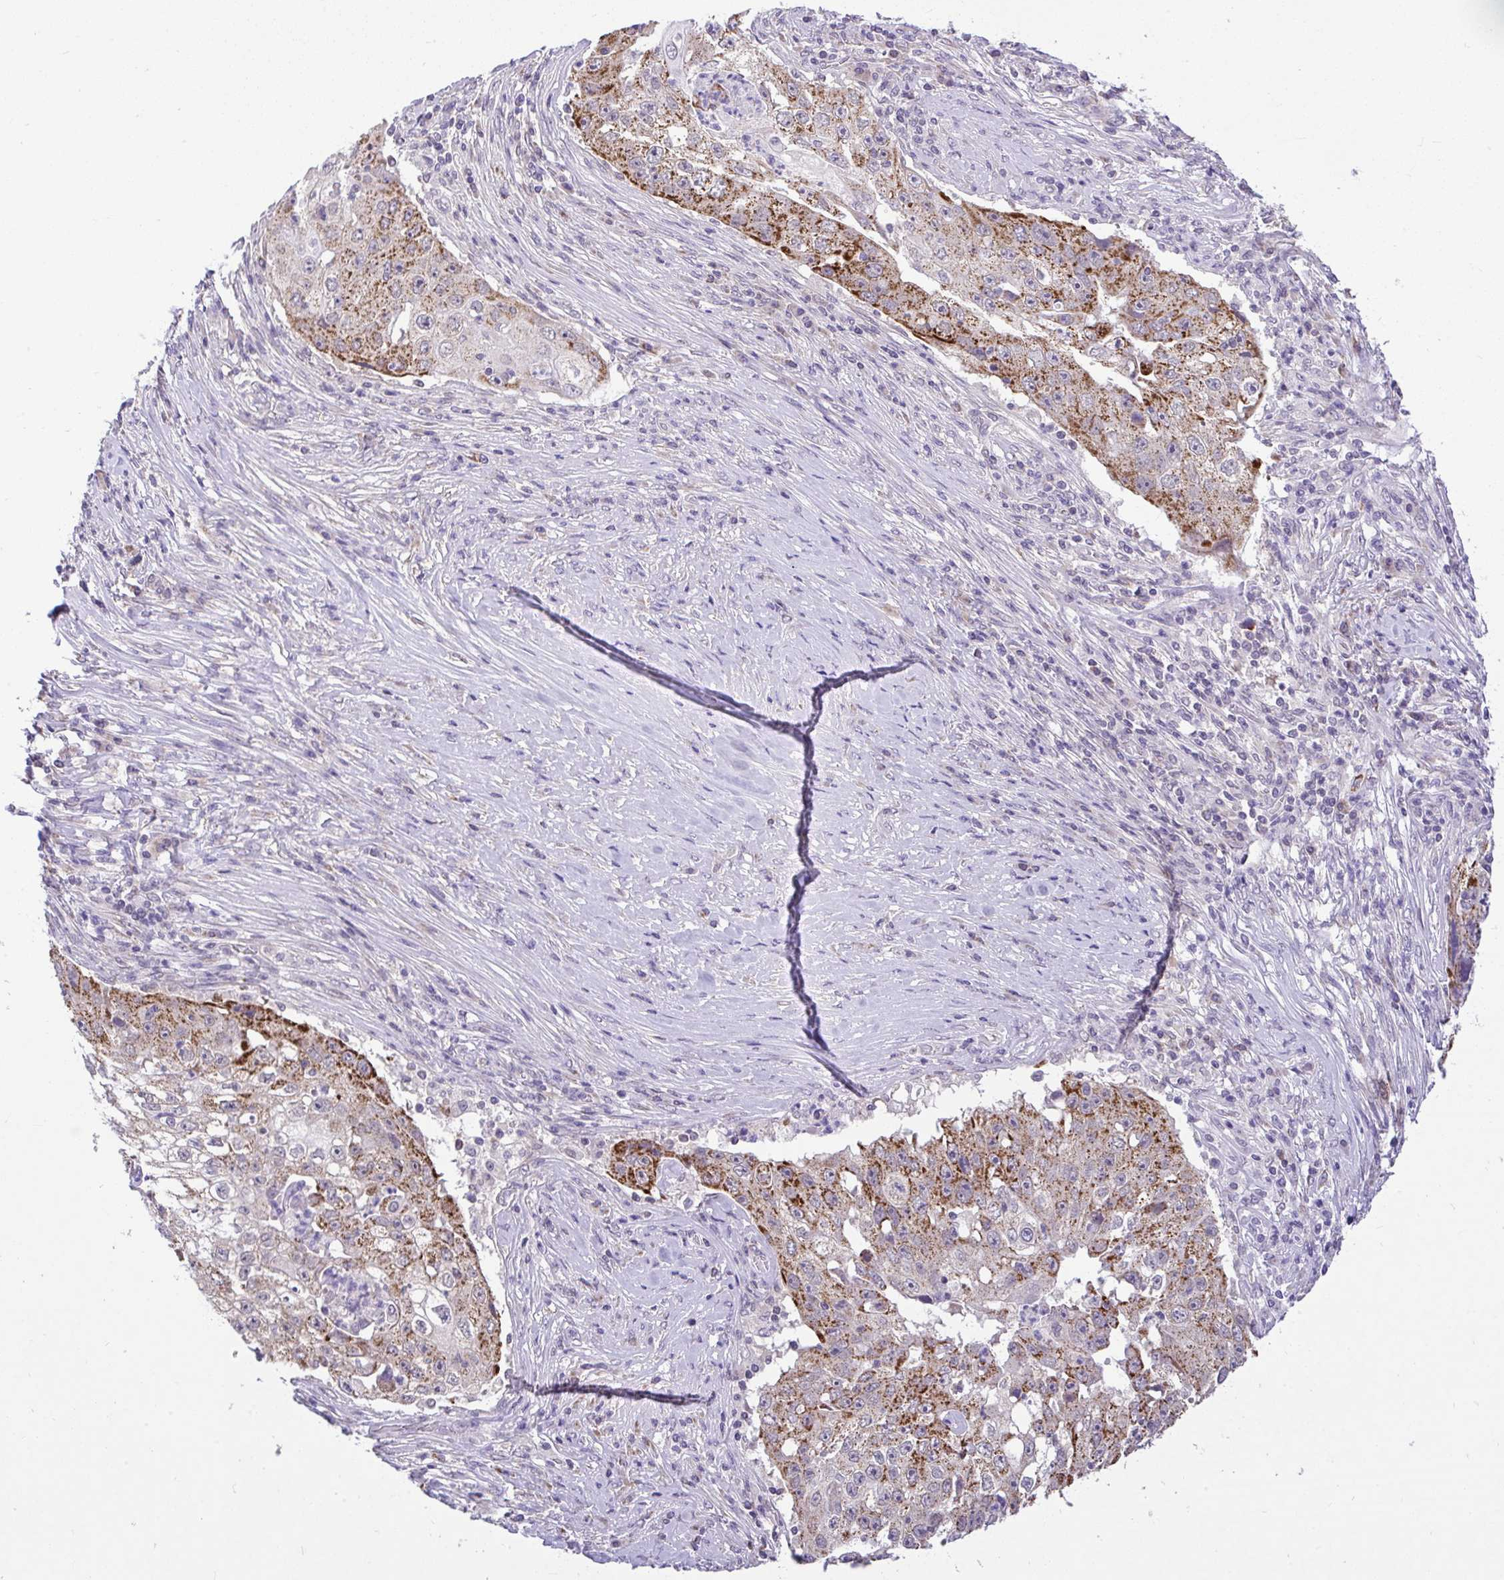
{"staining": {"intensity": "strong", "quantity": "25%-75%", "location": "cytoplasmic/membranous"}, "tissue": "lung cancer", "cell_type": "Tumor cells", "image_type": "cancer", "snomed": [{"axis": "morphology", "description": "Squamous cell carcinoma, NOS"}, {"axis": "topography", "description": "Lung"}], "caption": "There is high levels of strong cytoplasmic/membranous staining in tumor cells of lung cancer, as demonstrated by immunohistochemical staining (brown color).", "gene": "PYCR2", "patient": {"sex": "male", "age": 64}}